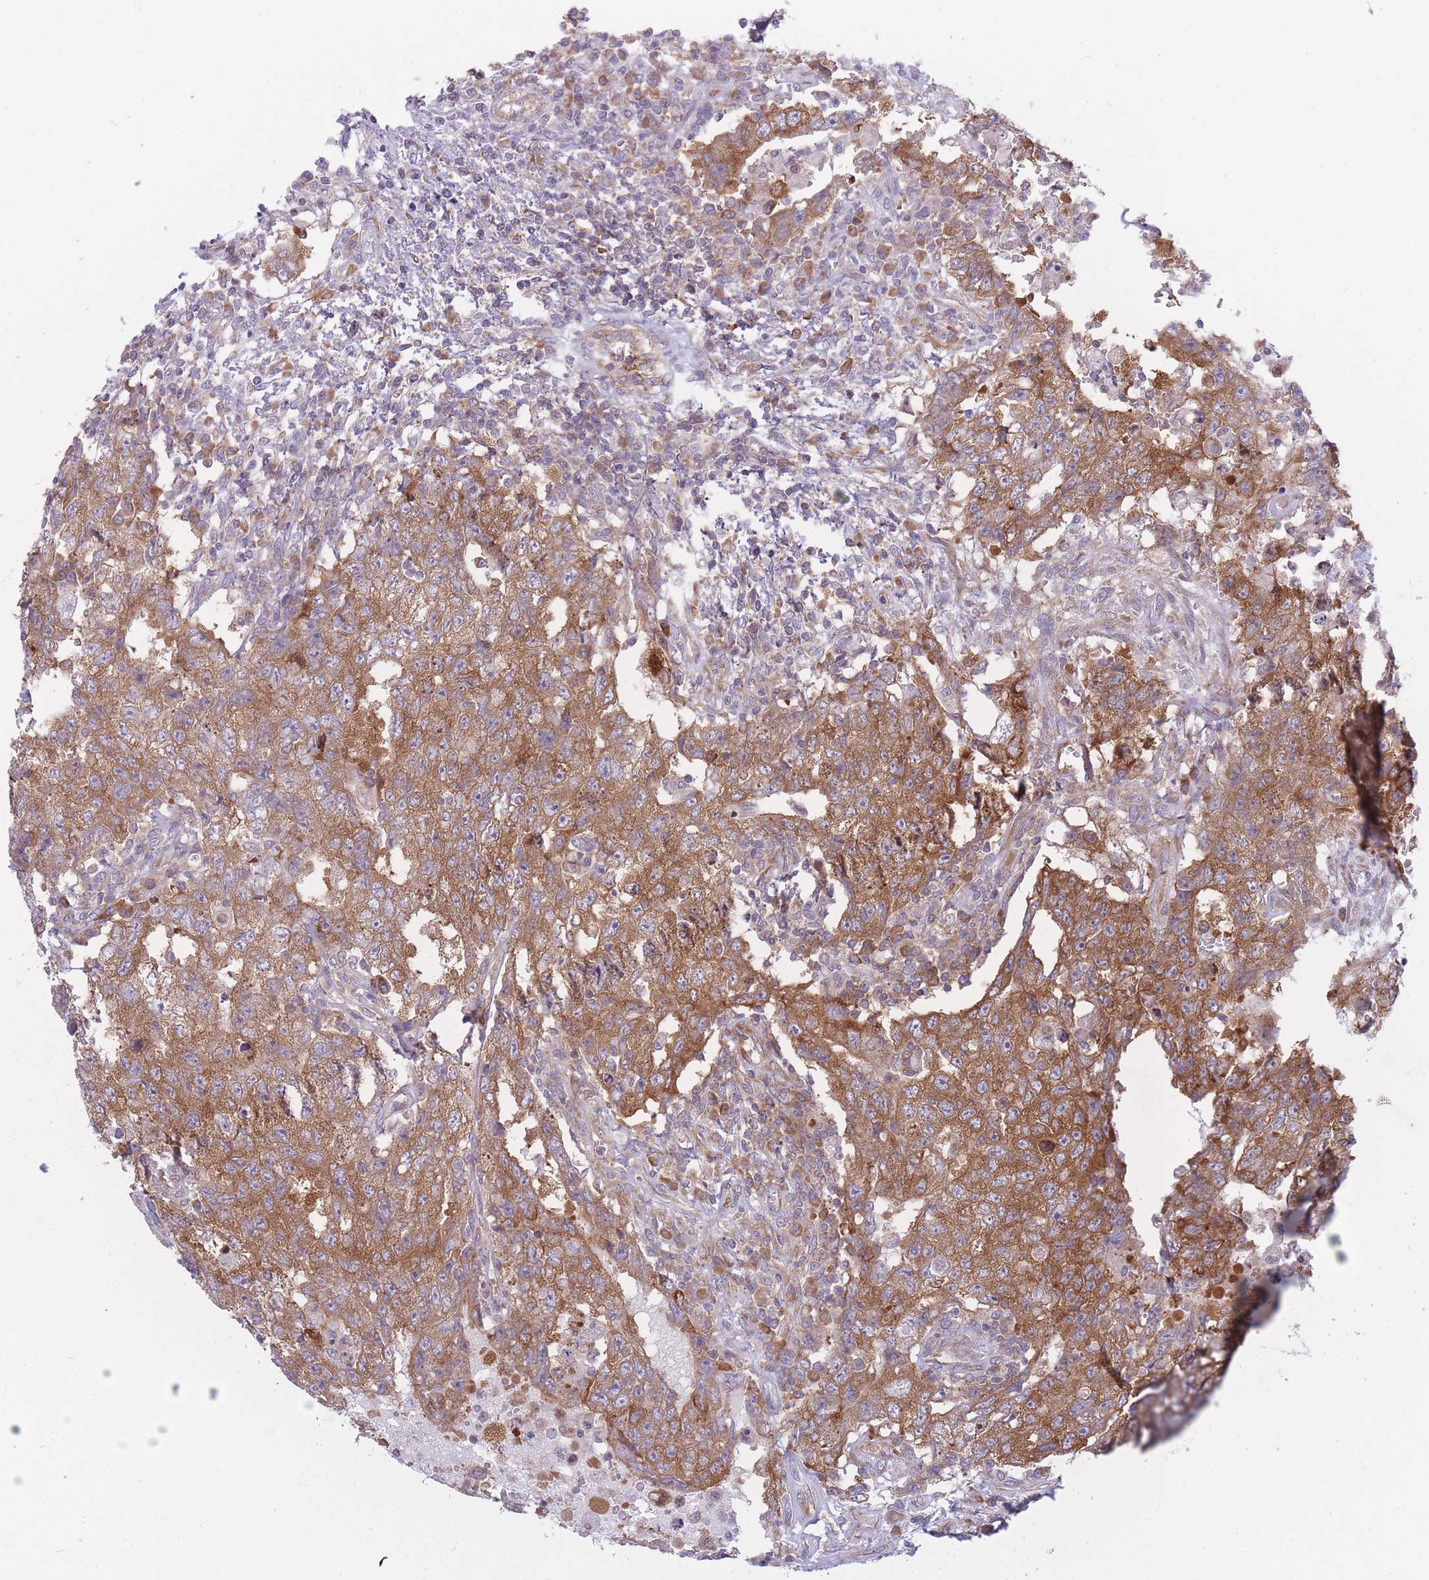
{"staining": {"intensity": "moderate", "quantity": ">75%", "location": "cytoplasmic/membranous"}, "tissue": "testis cancer", "cell_type": "Tumor cells", "image_type": "cancer", "snomed": [{"axis": "morphology", "description": "Carcinoma, Embryonal, NOS"}, {"axis": "topography", "description": "Testis"}], "caption": "Tumor cells reveal moderate cytoplasmic/membranous expression in approximately >75% of cells in testis embryonal carcinoma. The staining was performed using DAB, with brown indicating positive protein expression. Nuclei are stained blue with hematoxylin.", "gene": "CCDC124", "patient": {"sex": "male", "age": 26}}